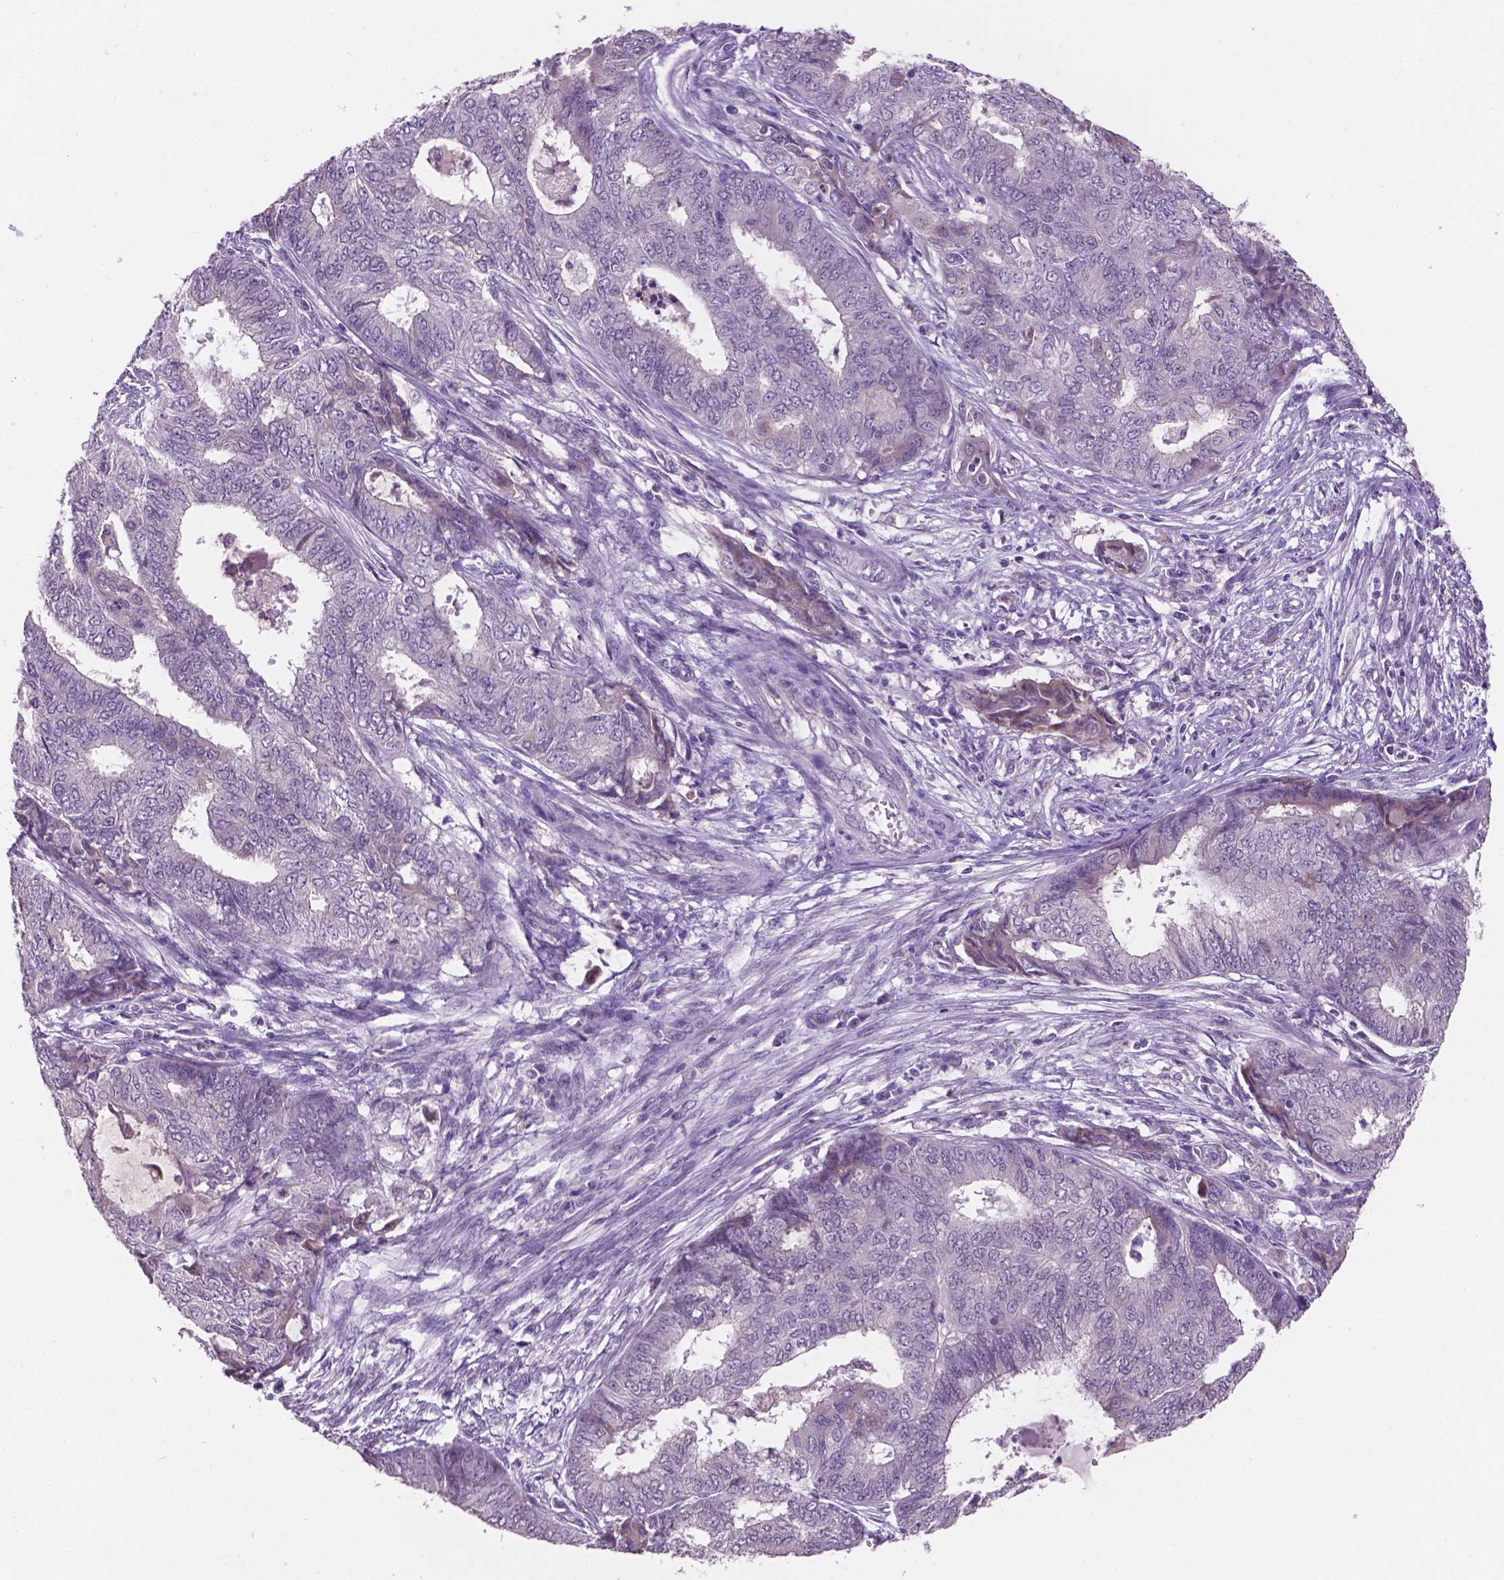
{"staining": {"intensity": "negative", "quantity": "none", "location": "none"}, "tissue": "endometrial cancer", "cell_type": "Tumor cells", "image_type": "cancer", "snomed": [{"axis": "morphology", "description": "Adenocarcinoma, NOS"}, {"axis": "topography", "description": "Endometrium"}], "caption": "Human adenocarcinoma (endometrial) stained for a protein using IHC demonstrates no positivity in tumor cells.", "gene": "GXYLT2", "patient": {"sex": "female", "age": 62}}